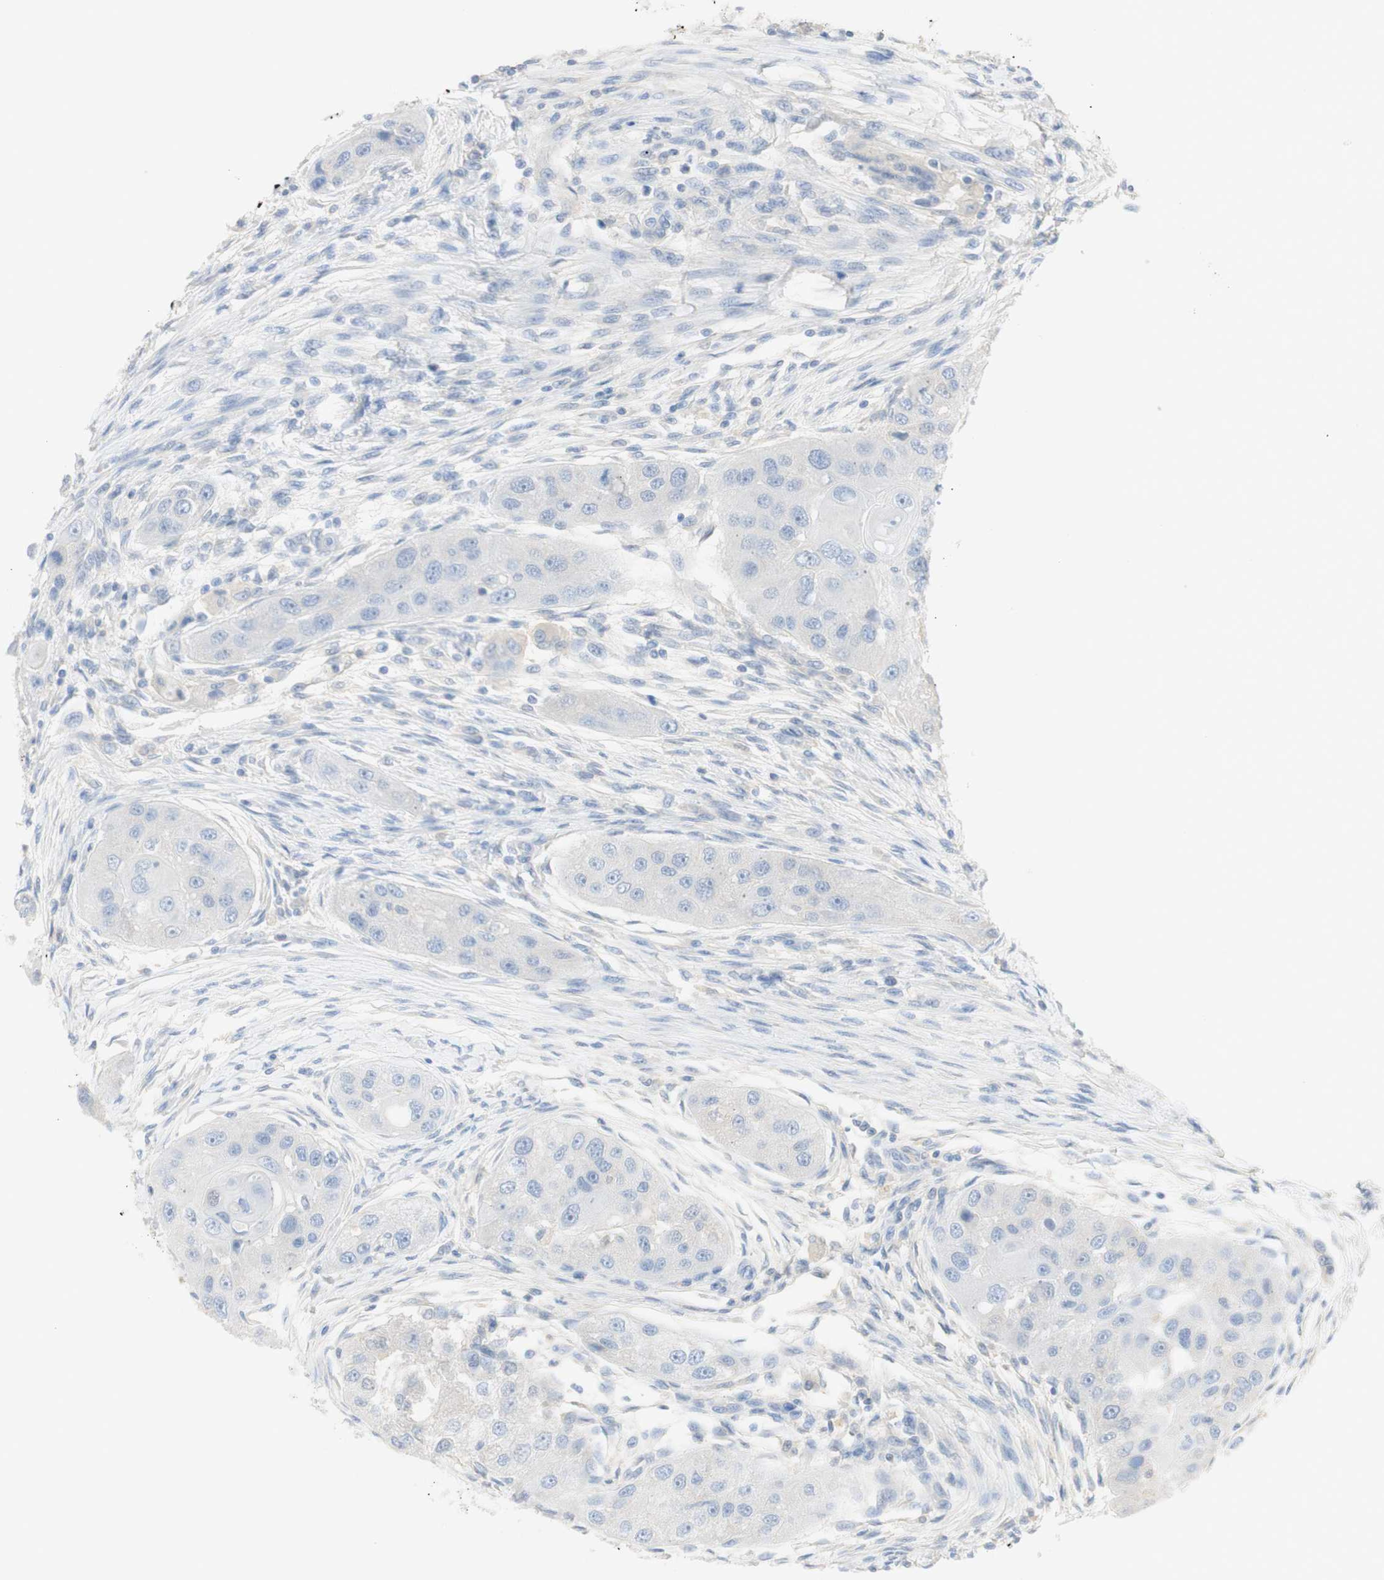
{"staining": {"intensity": "negative", "quantity": "none", "location": "none"}, "tissue": "head and neck cancer", "cell_type": "Tumor cells", "image_type": "cancer", "snomed": [{"axis": "morphology", "description": "Normal tissue, NOS"}, {"axis": "morphology", "description": "Squamous cell carcinoma, NOS"}, {"axis": "topography", "description": "Skeletal muscle"}, {"axis": "topography", "description": "Head-Neck"}], "caption": "Head and neck cancer was stained to show a protein in brown. There is no significant positivity in tumor cells.", "gene": "SELENBP1", "patient": {"sex": "male", "age": 51}}